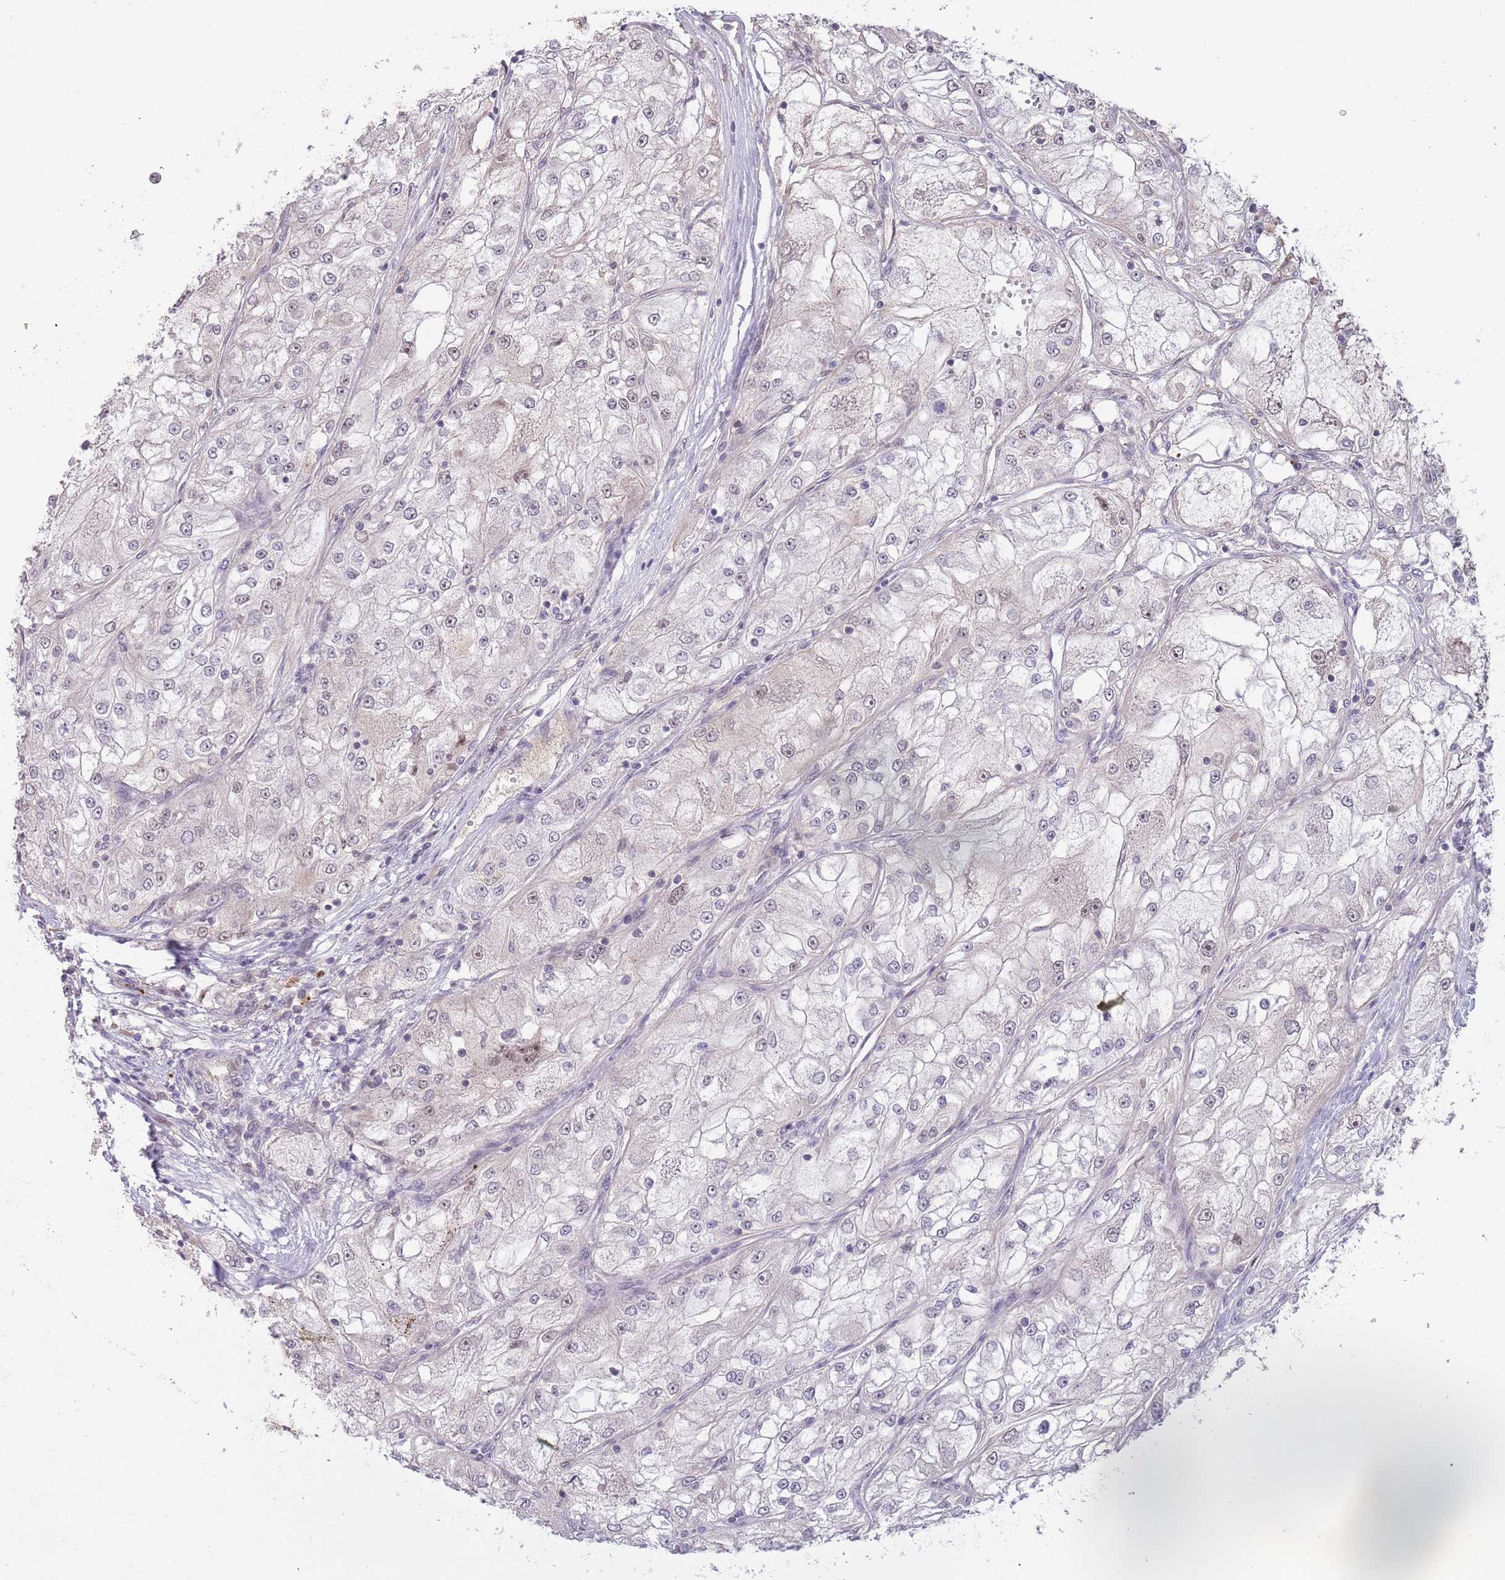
{"staining": {"intensity": "negative", "quantity": "none", "location": "none"}, "tissue": "renal cancer", "cell_type": "Tumor cells", "image_type": "cancer", "snomed": [{"axis": "morphology", "description": "Adenocarcinoma, NOS"}, {"axis": "topography", "description": "Kidney"}], "caption": "Renal adenocarcinoma was stained to show a protein in brown. There is no significant staining in tumor cells.", "gene": "ZBTB7A", "patient": {"sex": "female", "age": 72}}